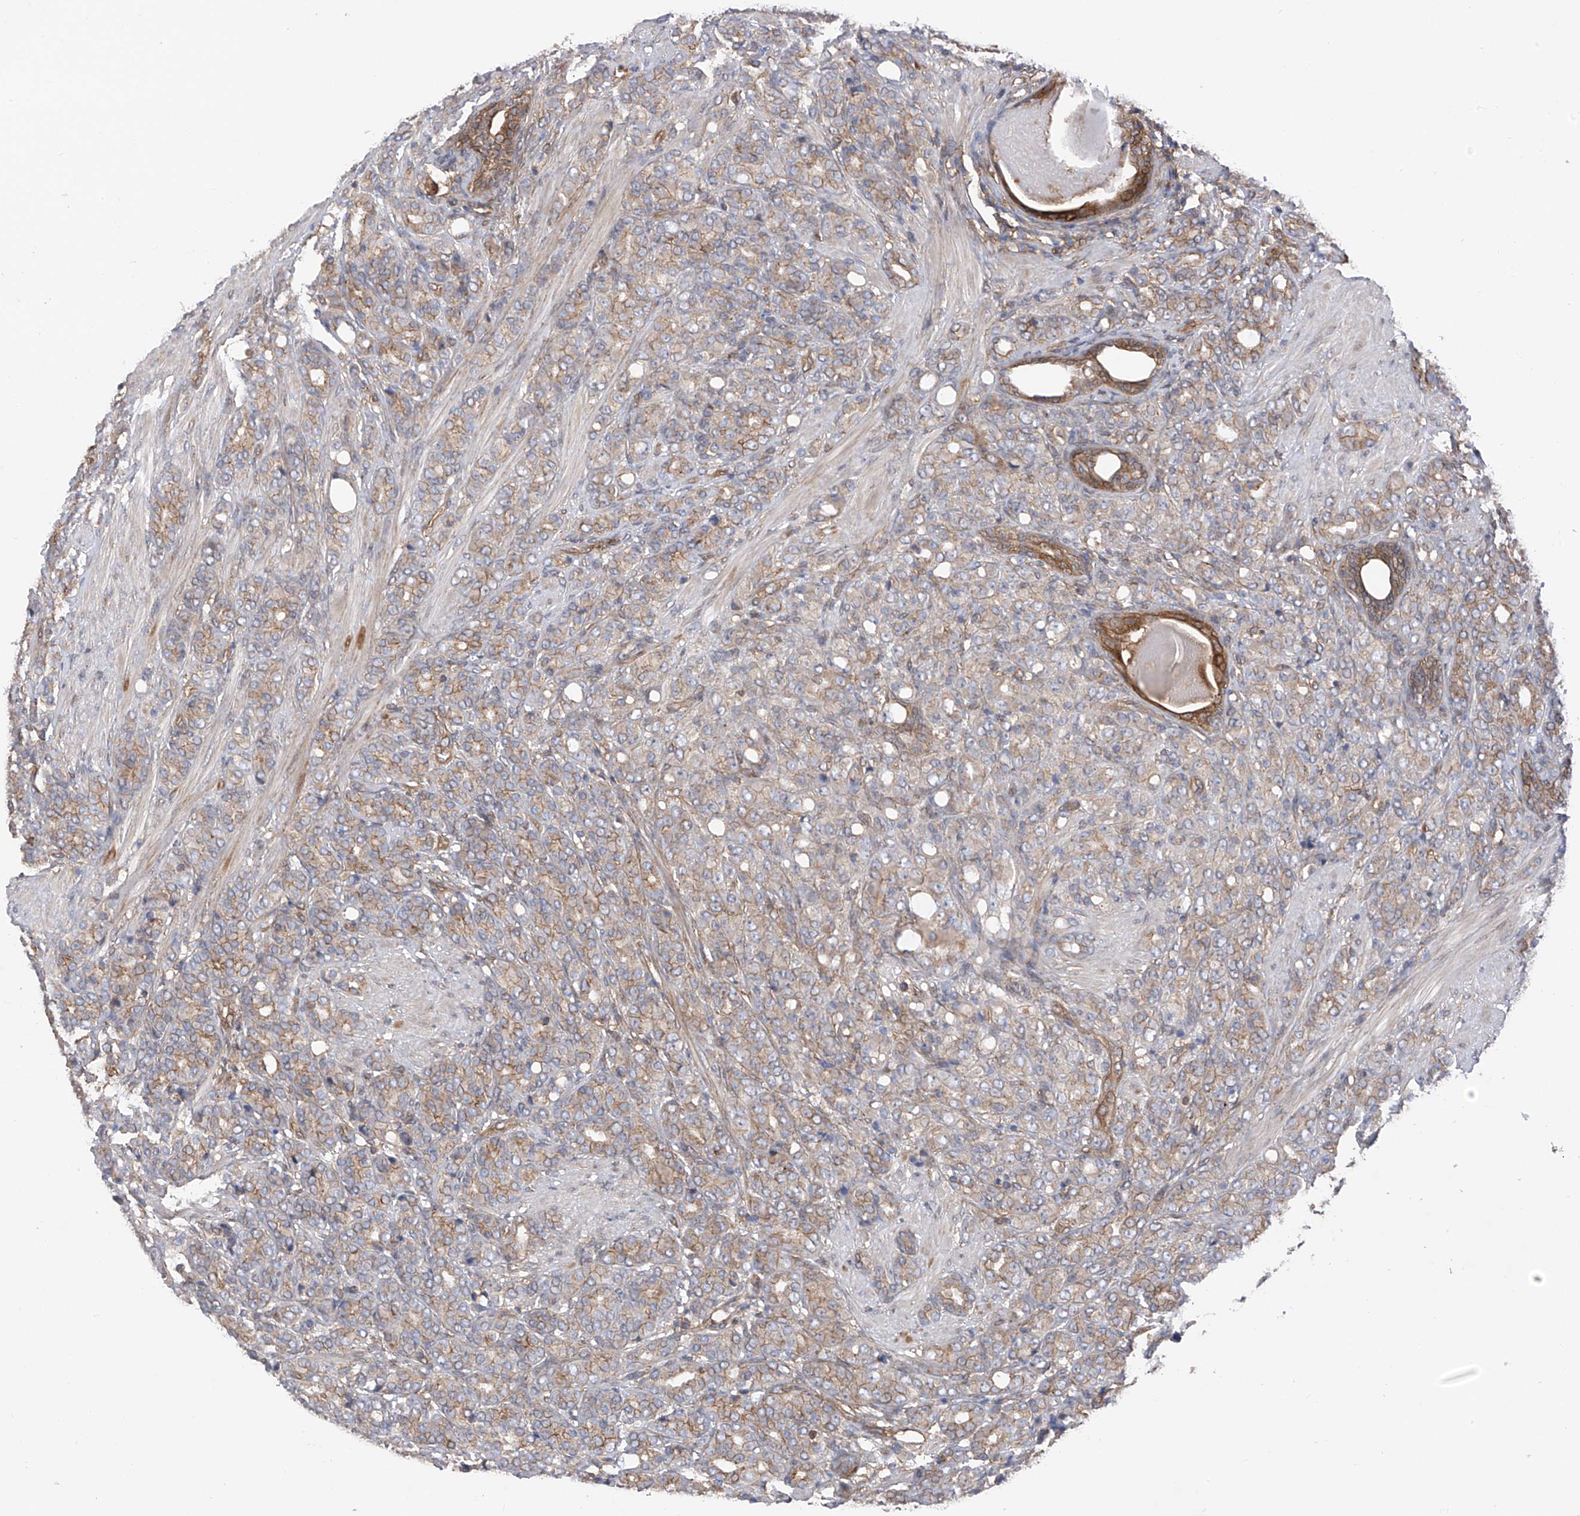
{"staining": {"intensity": "weak", "quantity": ">75%", "location": "cytoplasmic/membranous"}, "tissue": "prostate cancer", "cell_type": "Tumor cells", "image_type": "cancer", "snomed": [{"axis": "morphology", "description": "Adenocarcinoma, High grade"}, {"axis": "topography", "description": "Prostate"}], "caption": "Immunohistochemistry (IHC) image of human prostate cancer (adenocarcinoma (high-grade)) stained for a protein (brown), which demonstrates low levels of weak cytoplasmic/membranous expression in approximately >75% of tumor cells.", "gene": "CHPF", "patient": {"sex": "male", "age": 62}}